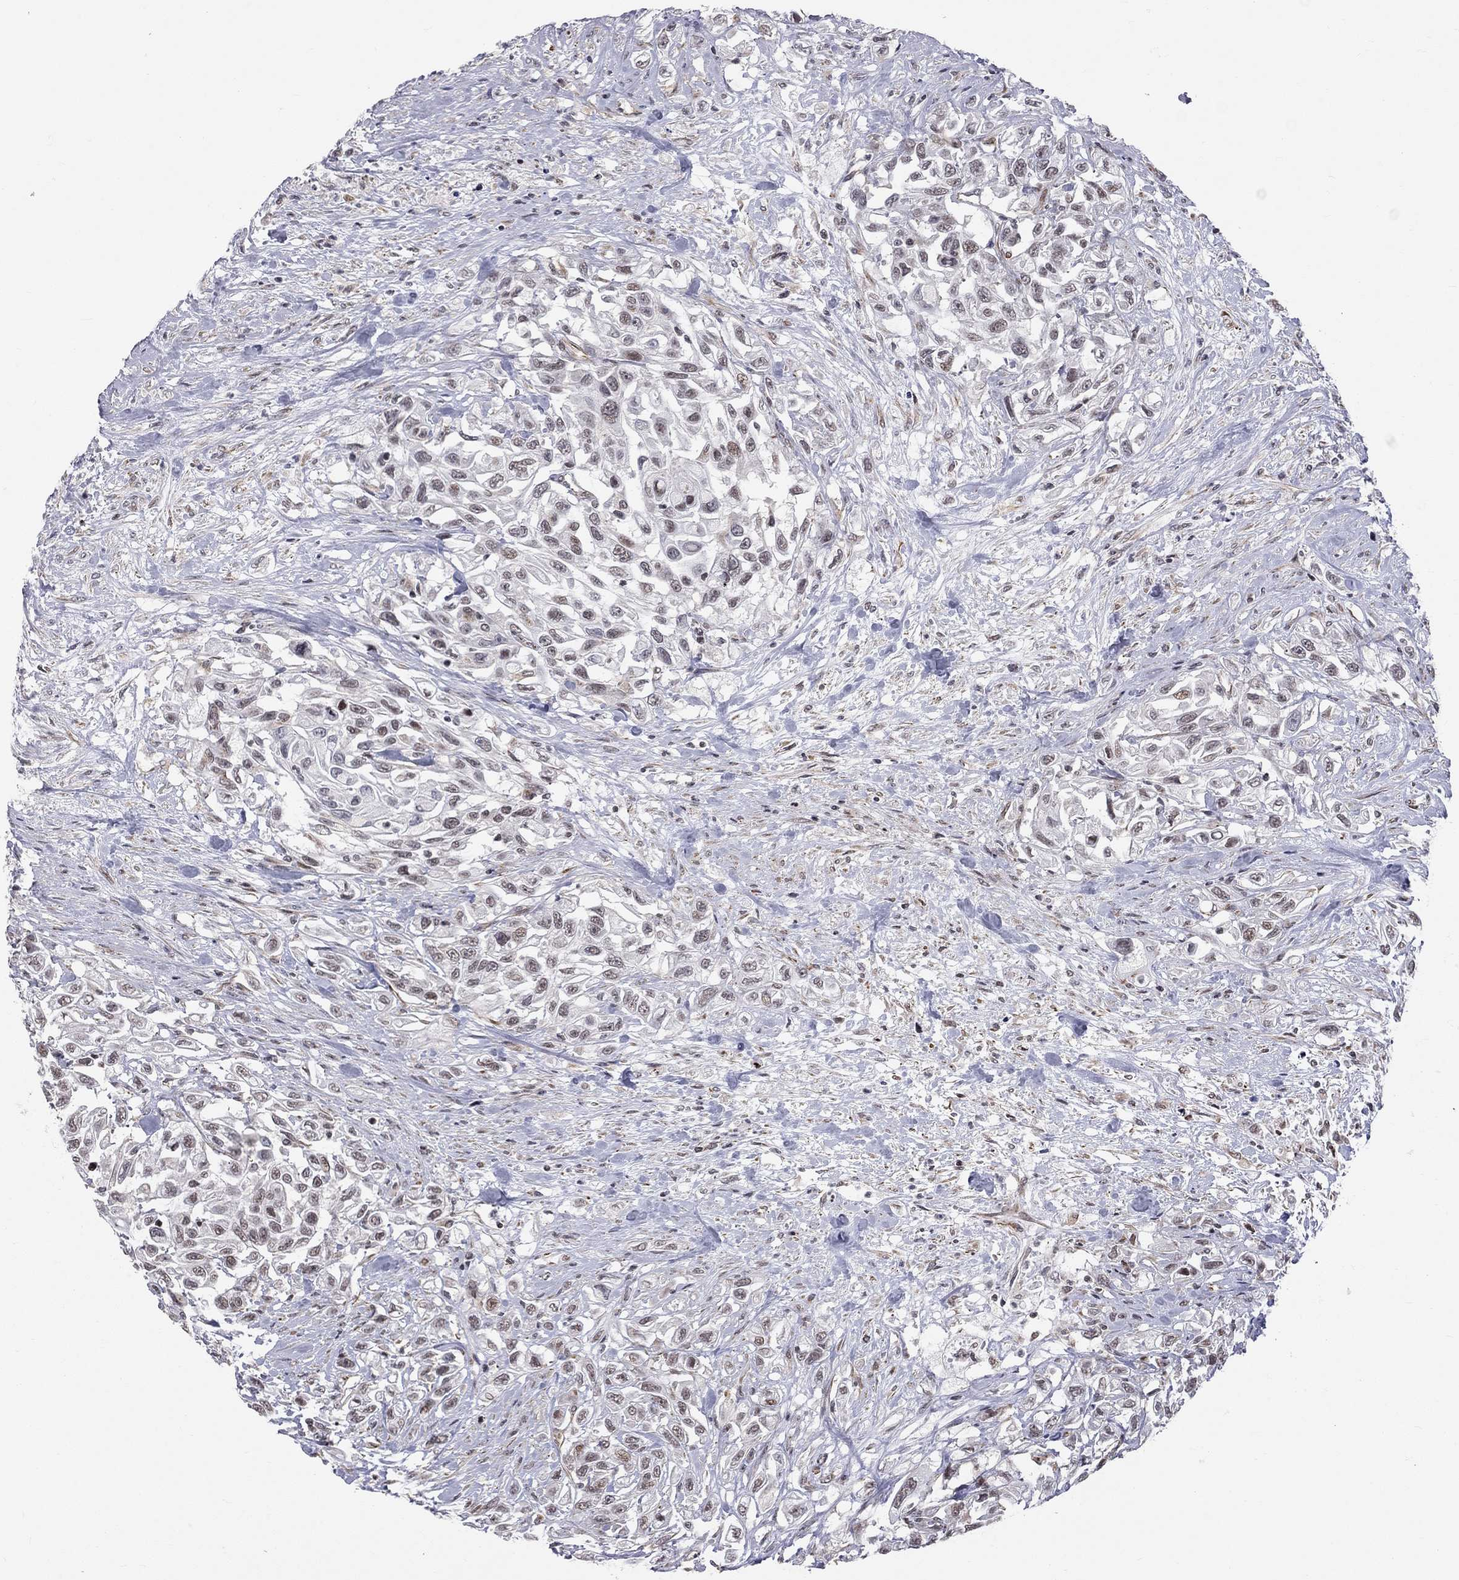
{"staining": {"intensity": "weak", "quantity": "25%-75%", "location": "nuclear"}, "tissue": "urothelial cancer", "cell_type": "Tumor cells", "image_type": "cancer", "snomed": [{"axis": "morphology", "description": "Urothelial carcinoma, High grade"}, {"axis": "topography", "description": "Urinary bladder"}], "caption": "A photomicrograph of human urothelial cancer stained for a protein displays weak nuclear brown staining in tumor cells. Nuclei are stained in blue.", "gene": "MTNR1B", "patient": {"sex": "female", "age": 56}}